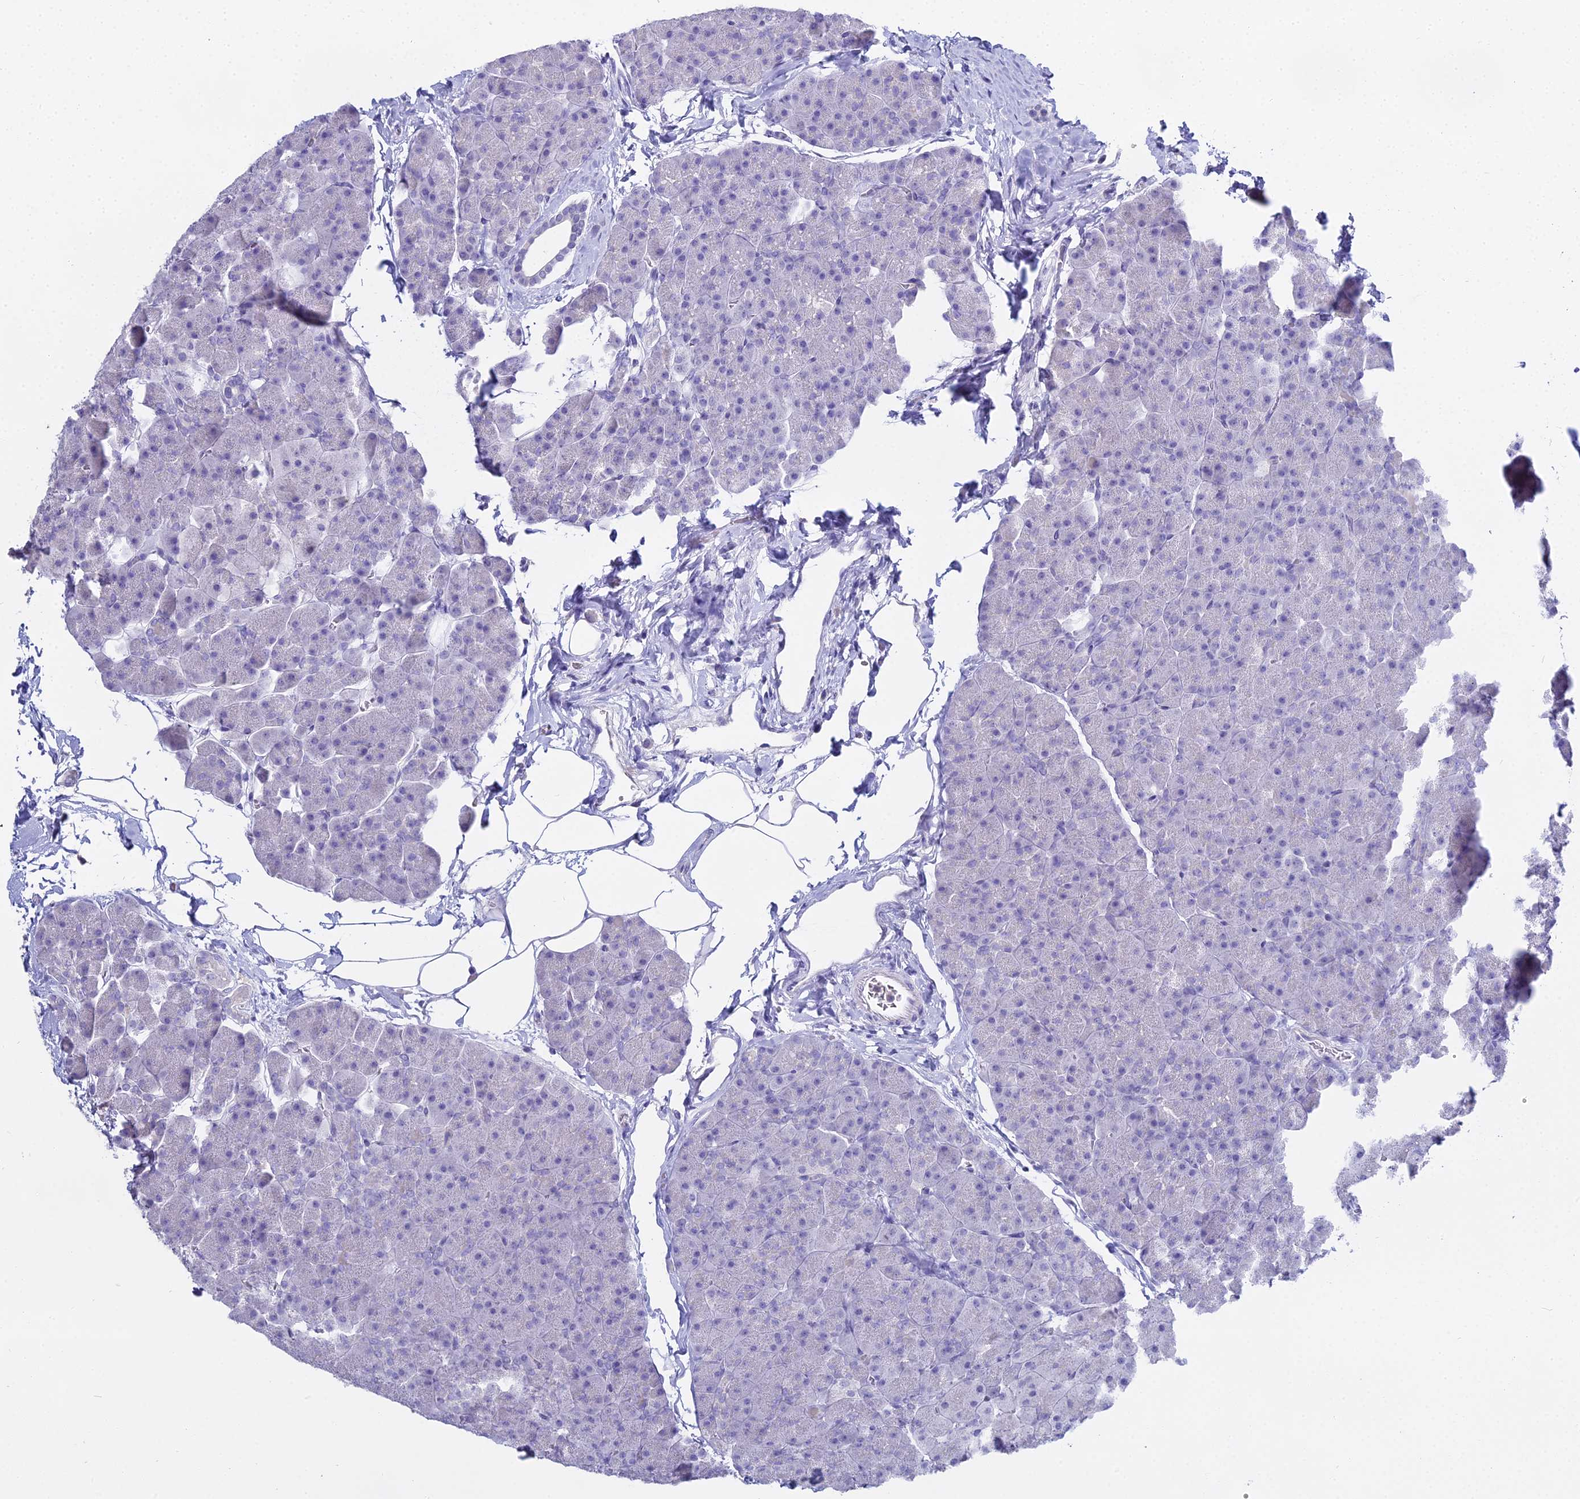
{"staining": {"intensity": "negative", "quantity": "none", "location": "none"}, "tissue": "pancreas", "cell_type": "Exocrine glandular cells", "image_type": "normal", "snomed": [{"axis": "morphology", "description": "Normal tissue, NOS"}, {"axis": "topography", "description": "Pancreas"}], "caption": "Exocrine glandular cells are negative for brown protein staining in unremarkable pancreas. The staining is performed using DAB brown chromogen with nuclei counter-stained in using hematoxylin.", "gene": "S100A7", "patient": {"sex": "male", "age": 36}}